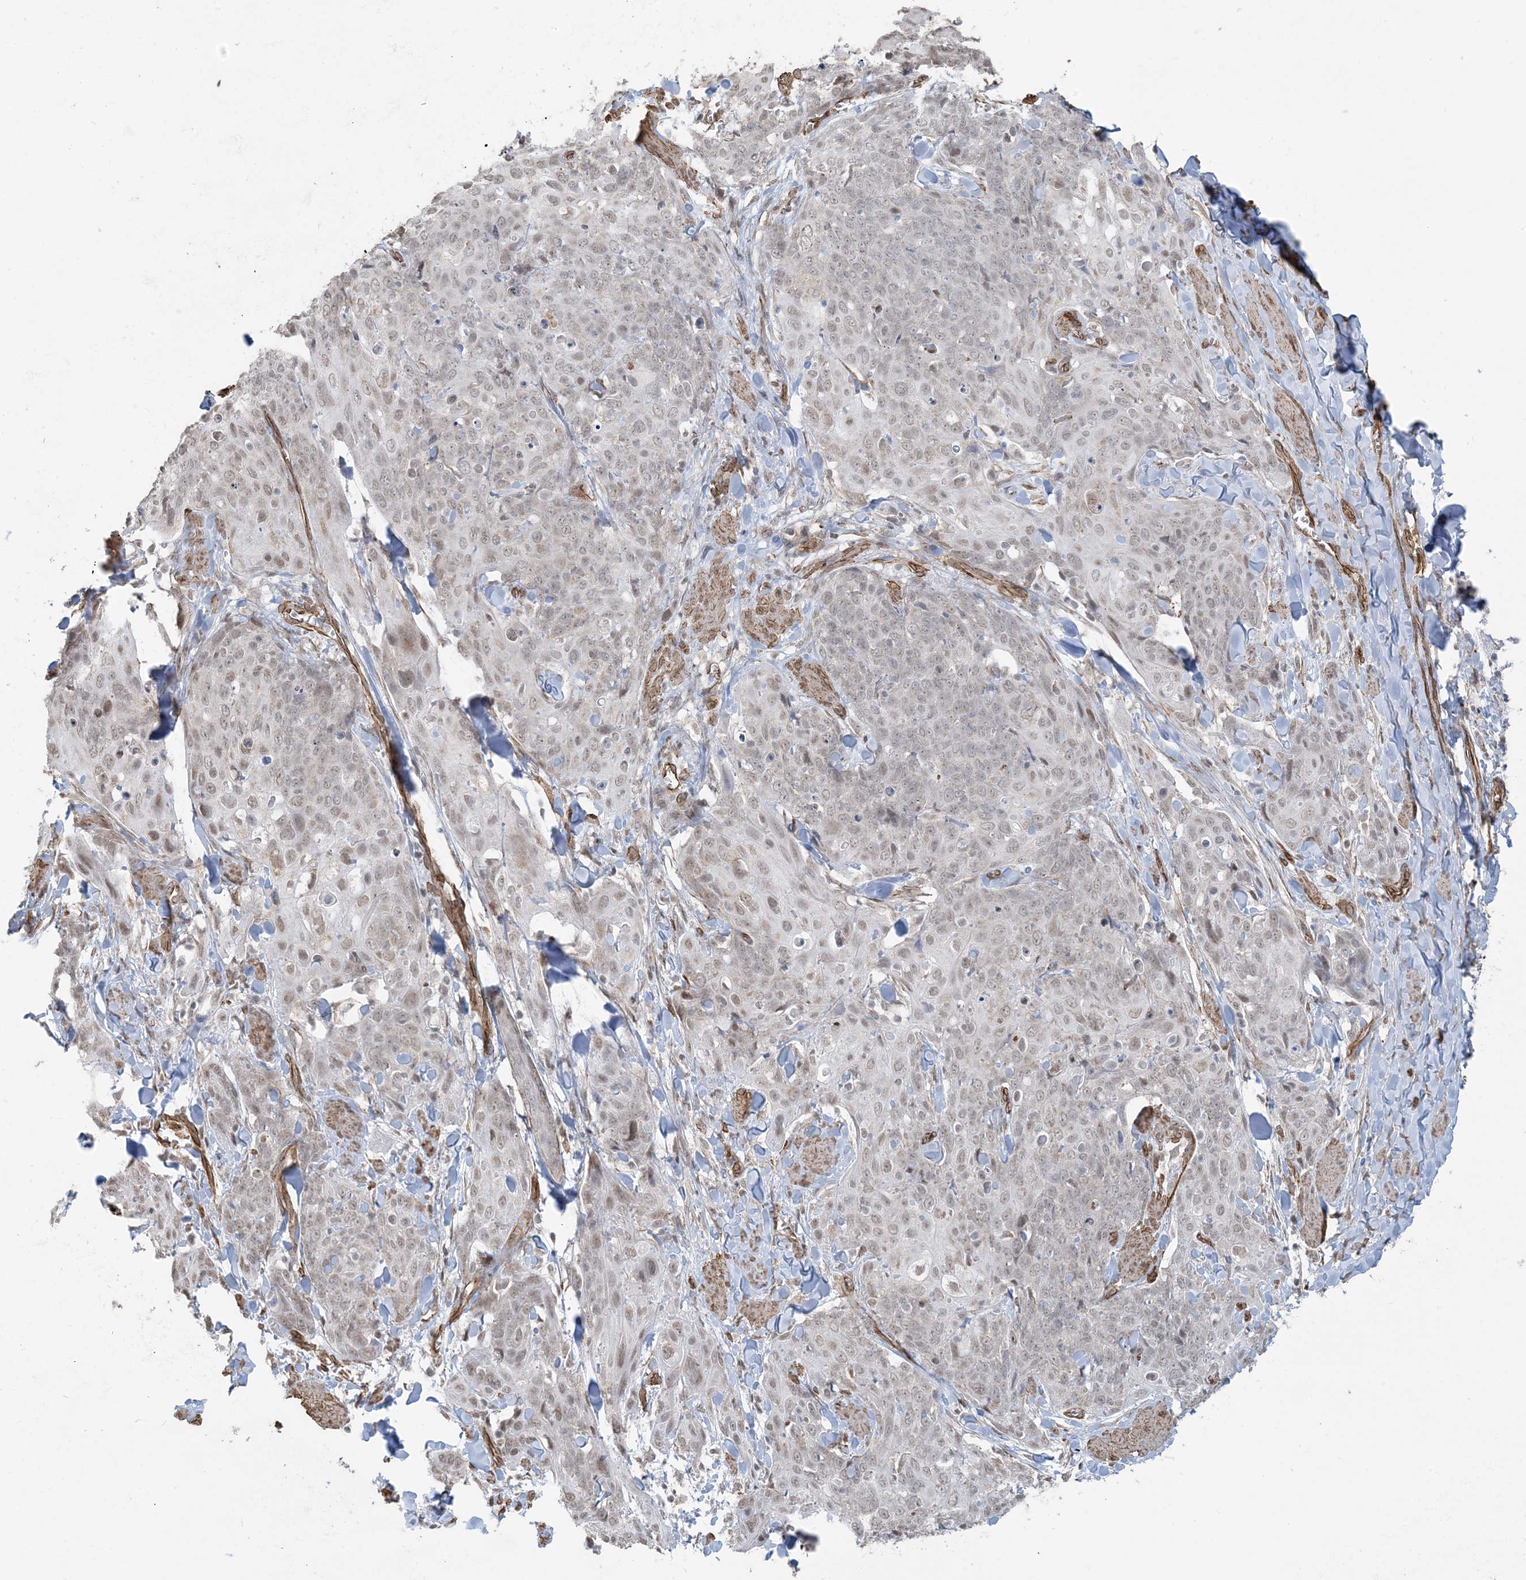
{"staining": {"intensity": "weak", "quantity": "25%-75%", "location": "nuclear"}, "tissue": "skin cancer", "cell_type": "Tumor cells", "image_type": "cancer", "snomed": [{"axis": "morphology", "description": "Squamous cell carcinoma, NOS"}, {"axis": "topography", "description": "Skin"}, {"axis": "topography", "description": "Vulva"}], "caption": "DAB (3,3'-diaminobenzidine) immunohistochemical staining of skin cancer (squamous cell carcinoma) displays weak nuclear protein expression in approximately 25%-75% of tumor cells.", "gene": "CHCHD4", "patient": {"sex": "female", "age": 85}}